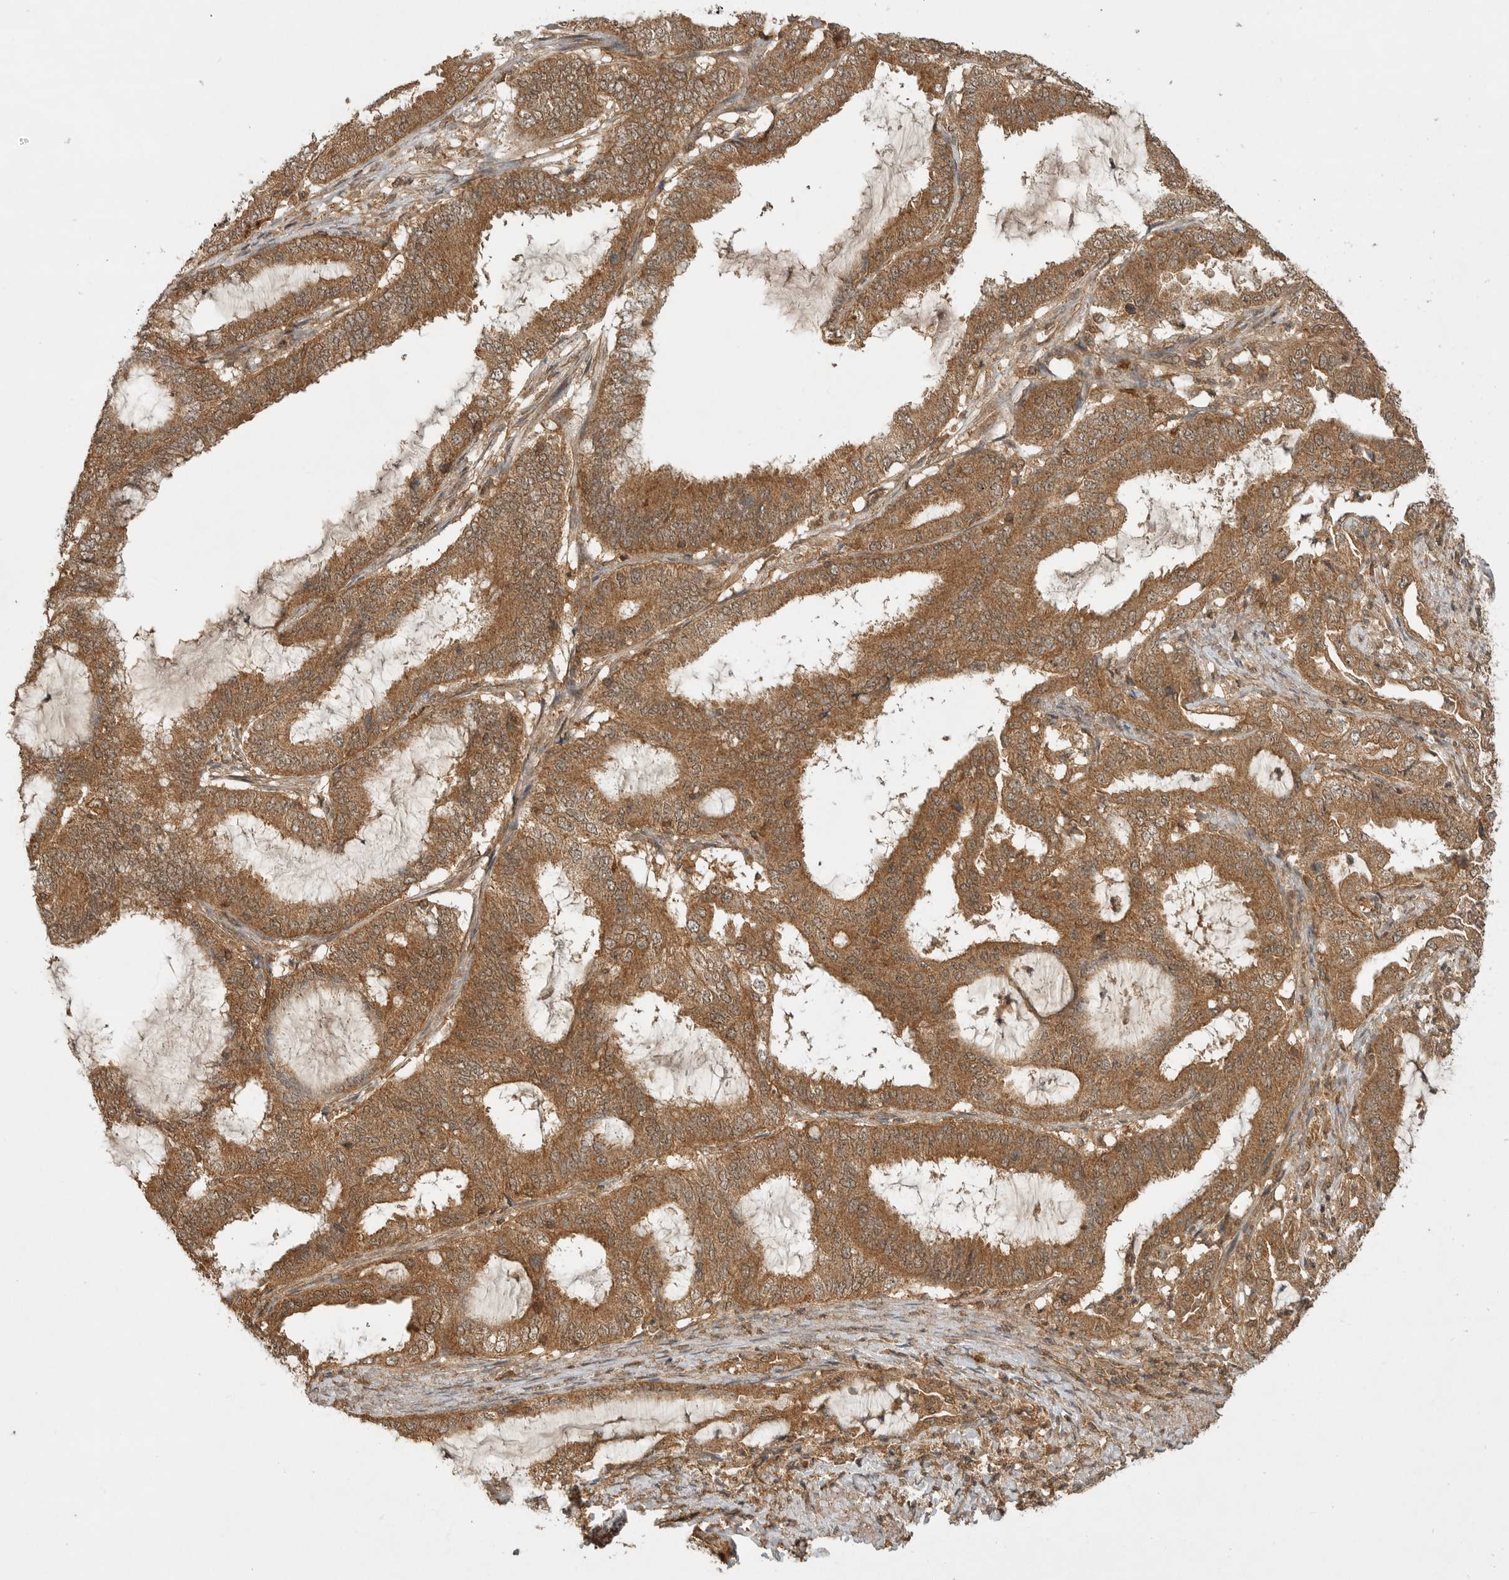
{"staining": {"intensity": "moderate", "quantity": ">75%", "location": "cytoplasmic/membranous,nuclear"}, "tissue": "endometrial cancer", "cell_type": "Tumor cells", "image_type": "cancer", "snomed": [{"axis": "morphology", "description": "Adenocarcinoma, NOS"}, {"axis": "topography", "description": "Endometrium"}], "caption": "High-power microscopy captured an immunohistochemistry (IHC) image of endometrial cancer (adenocarcinoma), revealing moderate cytoplasmic/membranous and nuclear positivity in approximately >75% of tumor cells. The staining was performed using DAB to visualize the protein expression in brown, while the nuclei were stained in blue with hematoxylin (Magnification: 20x).", "gene": "ICOSLG", "patient": {"sex": "female", "age": 51}}